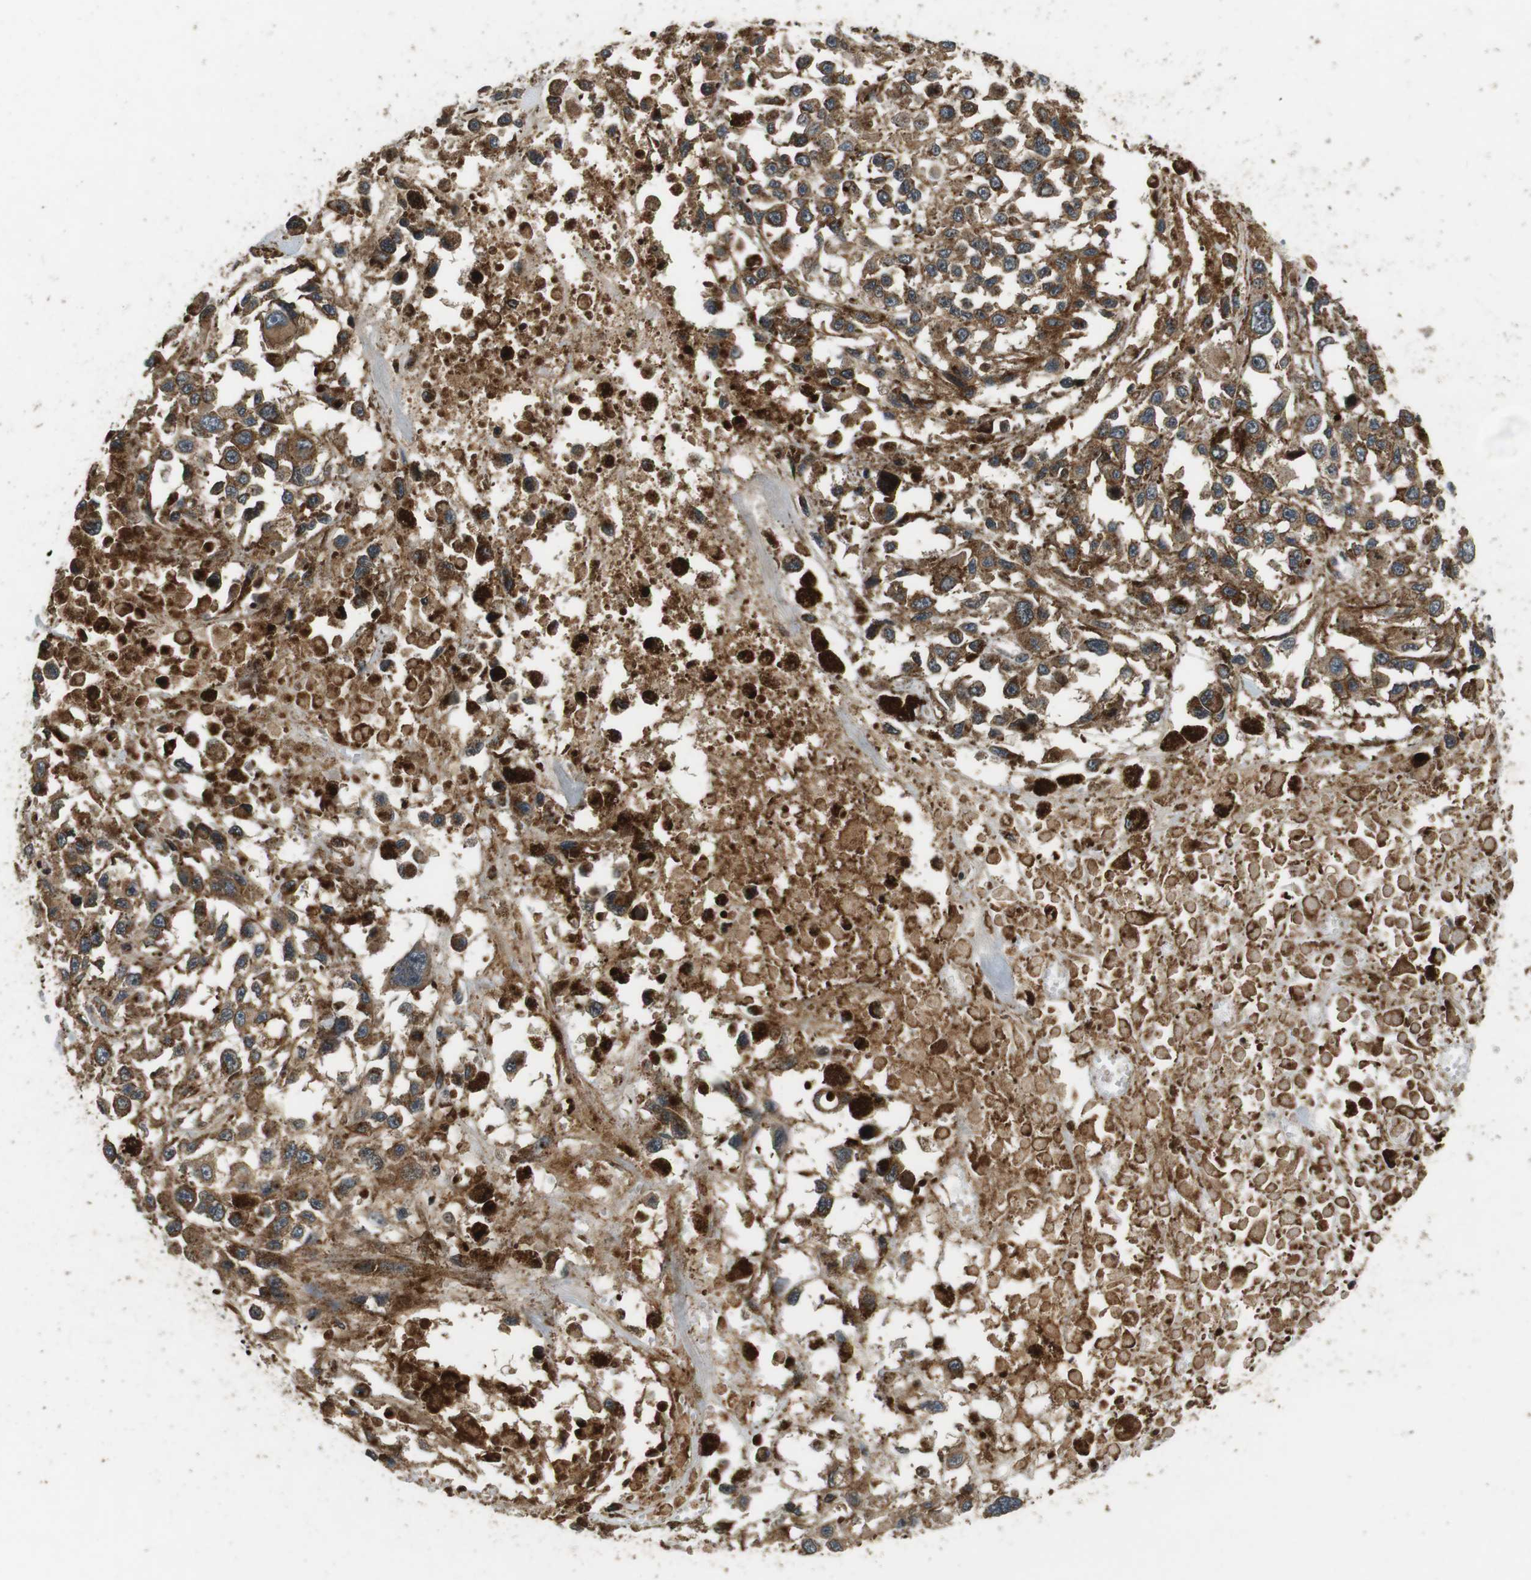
{"staining": {"intensity": "moderate", "quantity": ">75%", "location": "cytoplasmic/membranous"}, "tissue": "melanoma", "cell_type": "Tumor cells", "image_type": "cancer", "snomed": [{"axis": "morphology", "description": "Malignant melanoma, Metastatic site"}, {"axis": "topography", "description": "Lymph node"}], "caption": "About >75% of tumor cells in malignant melanoma (metastatic site) display moderate cytoplasmic/membranous protein staining as visualized by brown immunohistochemical staining.", "gene": "TXNRD1", "patient": {"sex": "male", "age": 59}}